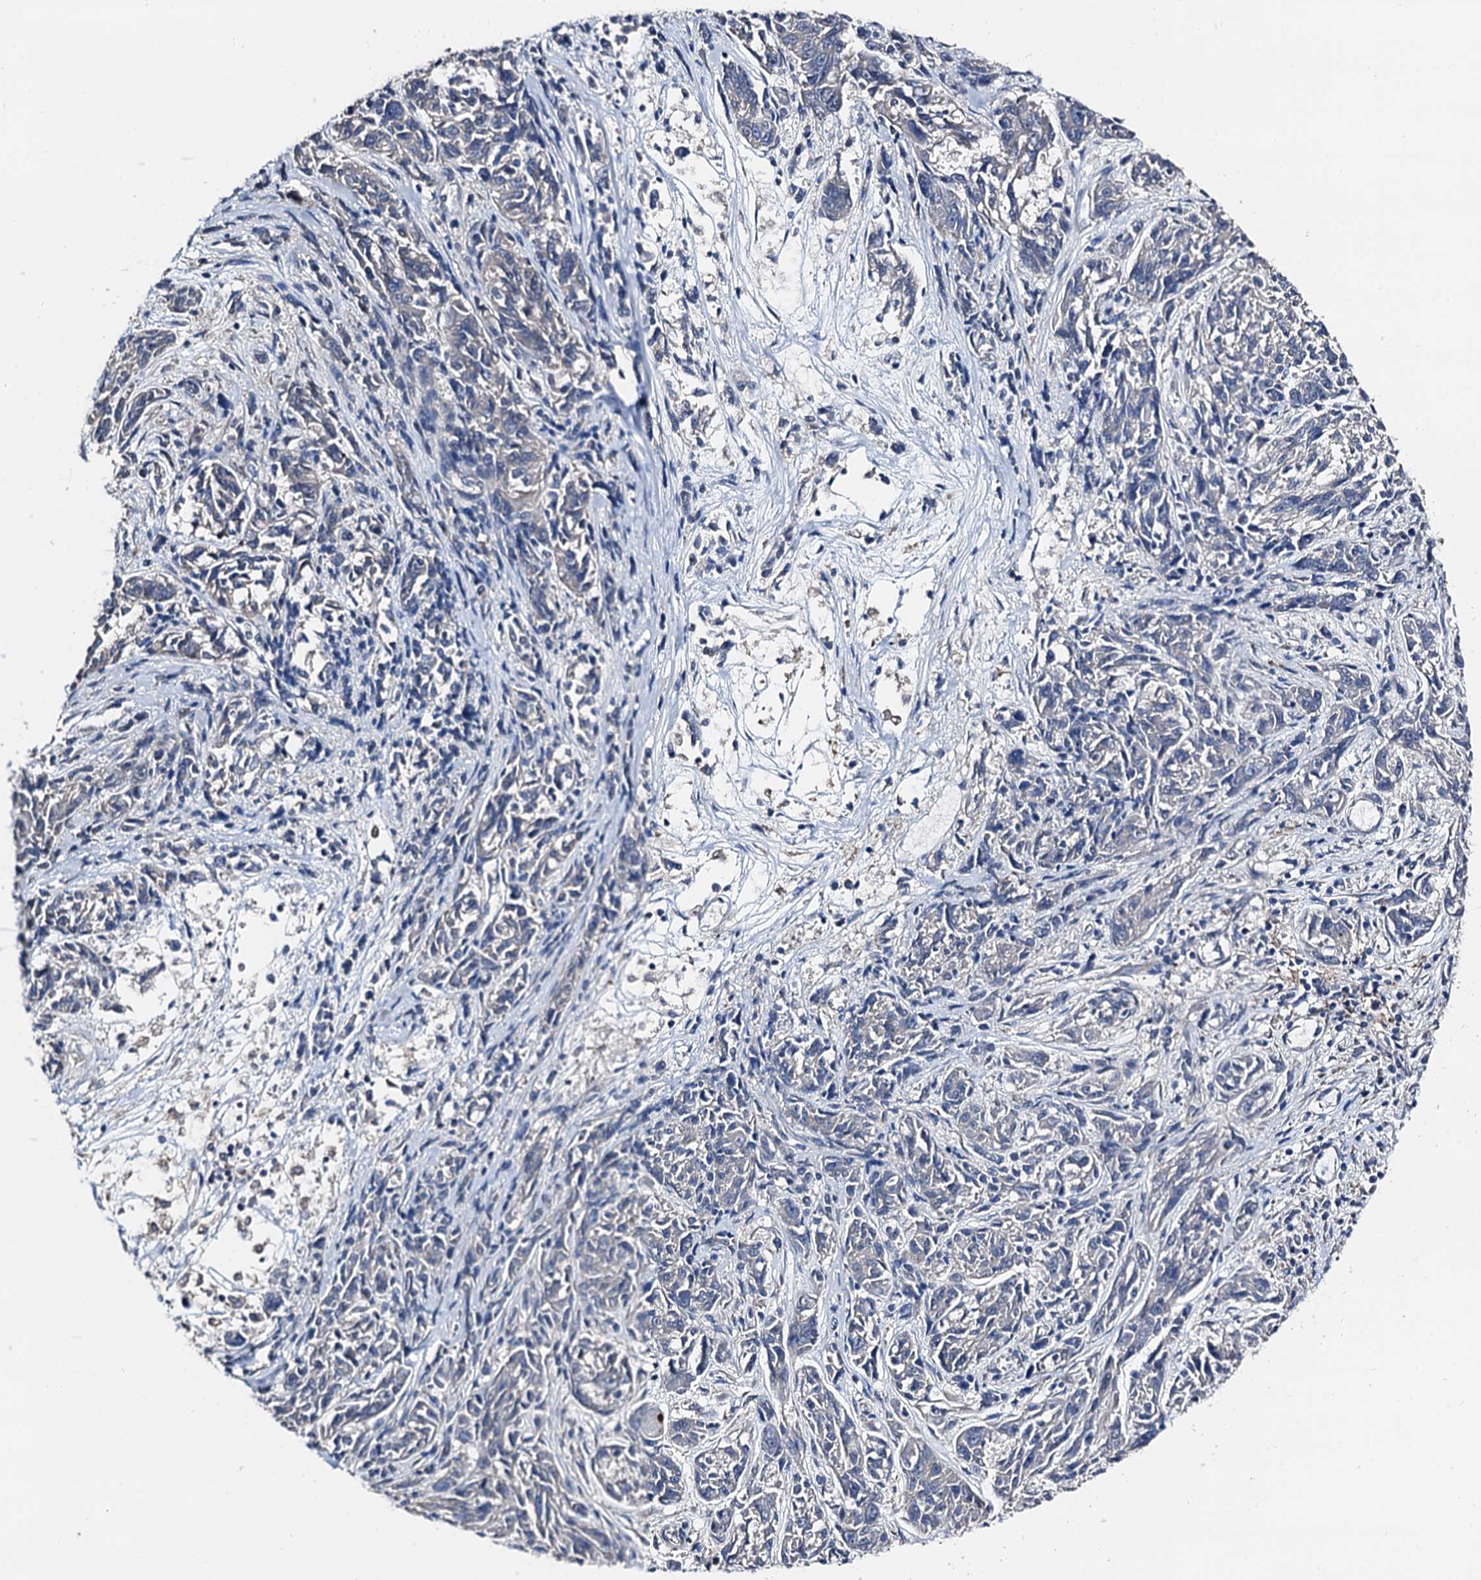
{"staining": {"intensity": "negative", "quantity": "none", "location": "none"}, "tissue": "melanoma", "cell_type": "Tumor cells", "image_type": "cancer", "snomed": [{"axis": "morphology", "description": "Malignant melanoma, NOS"}, {"axis": "topography", "description": "Skin"}], "caption": "Tumor cells show no significant positivity in melanoma.", "gene": "TRAFD1", "patient": {"sex": "male", "age": 53}}